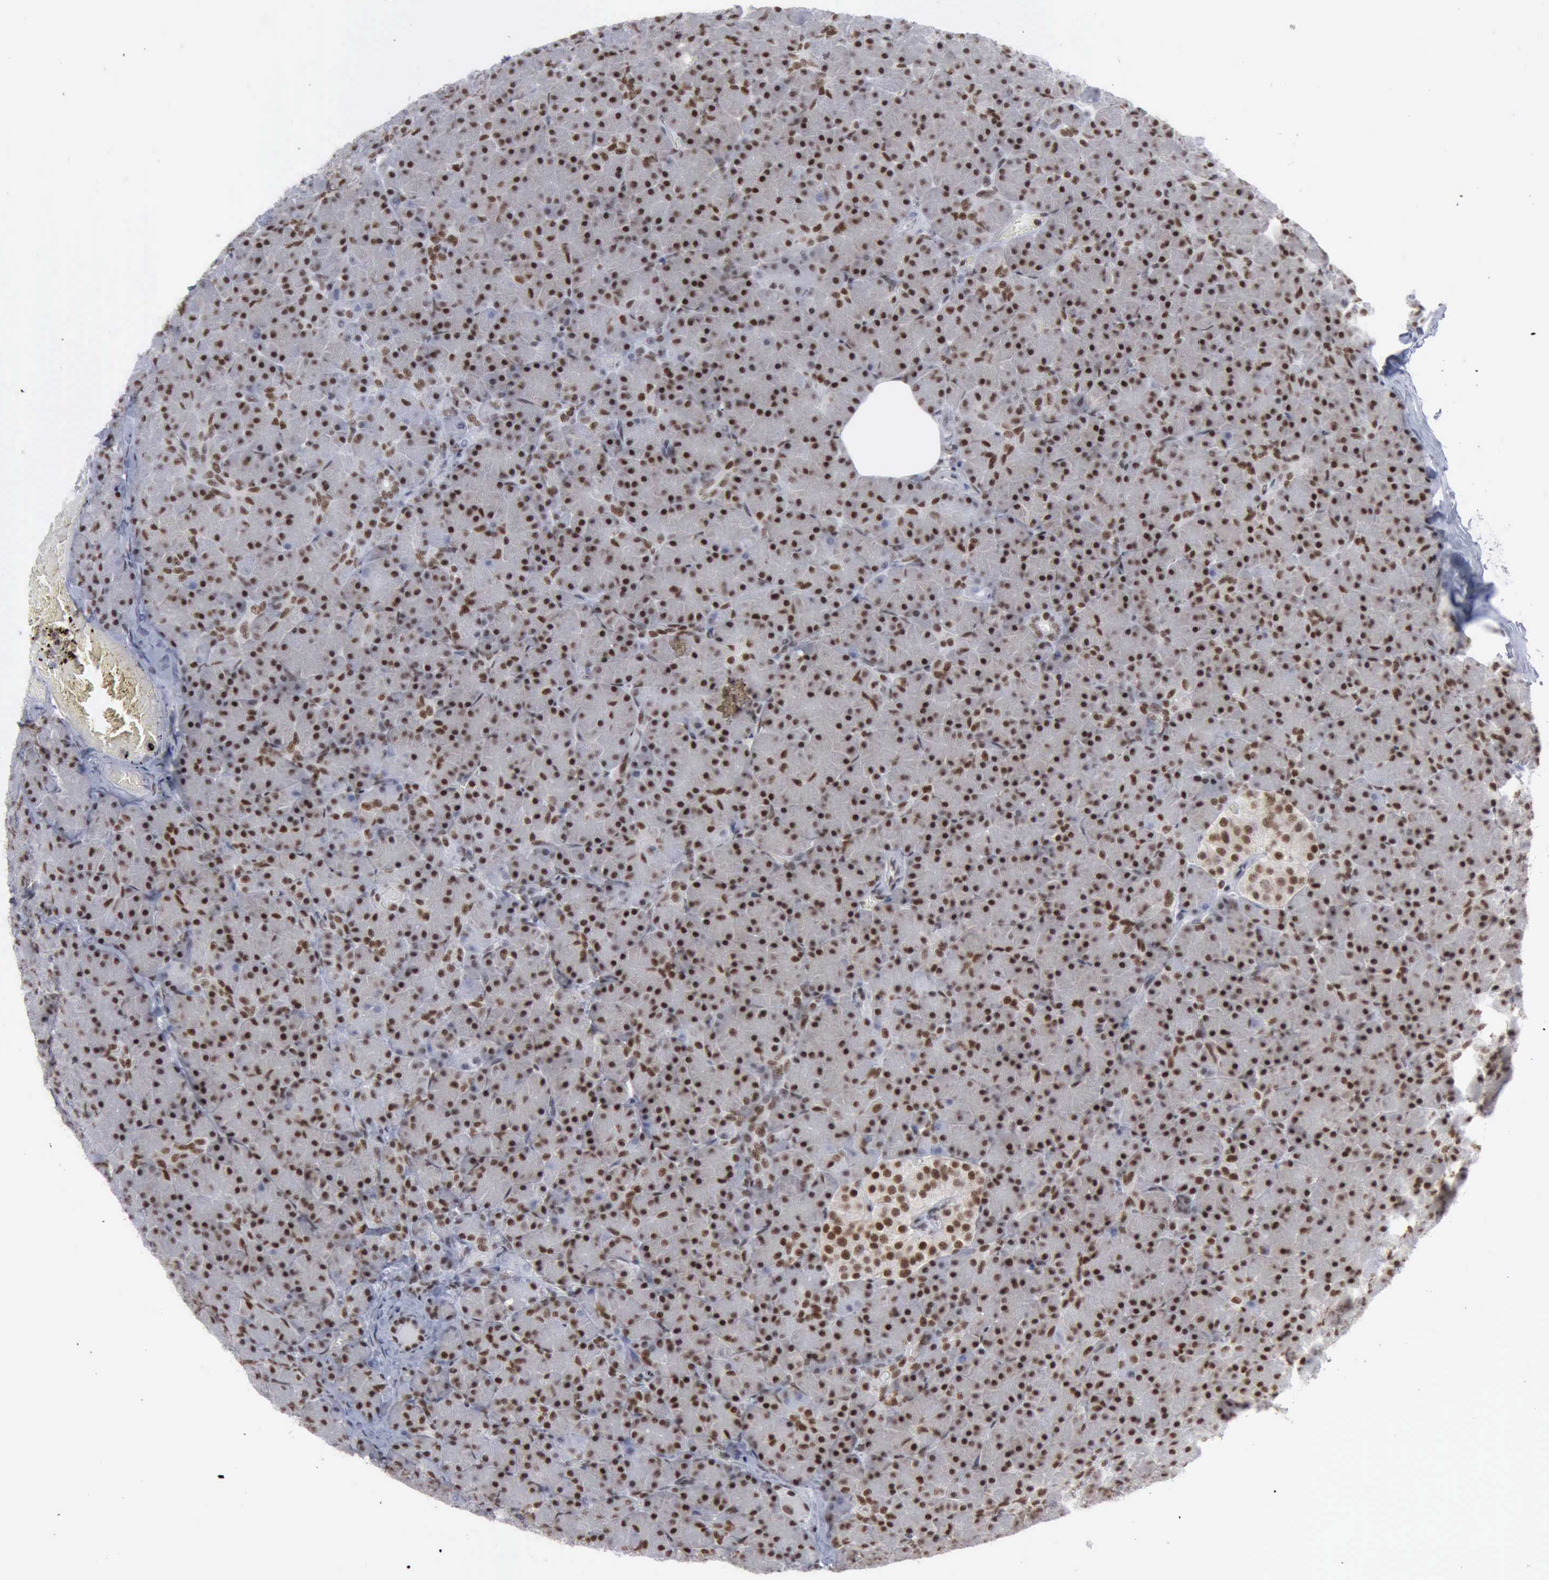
{"staining": {"intensity": "strong", "quantity": ">75%", "location": "nuclear"}, "tissue": "pancreas", "cell_type": "Exocrine glandular cells", "image_type": "normal", "snomed": [{"axis": "morphology", "description": "Normal tissue, NOS"}, {"axis": "topography", "description": "Pancreas"}], "caption": "Brown immunohistochemical staining in benign pancreas reveals strong nuclear expression in about >75% of exocrine glandular cells.", "gene": "XPA", "patient": {"sex": "female", "age": 43}}